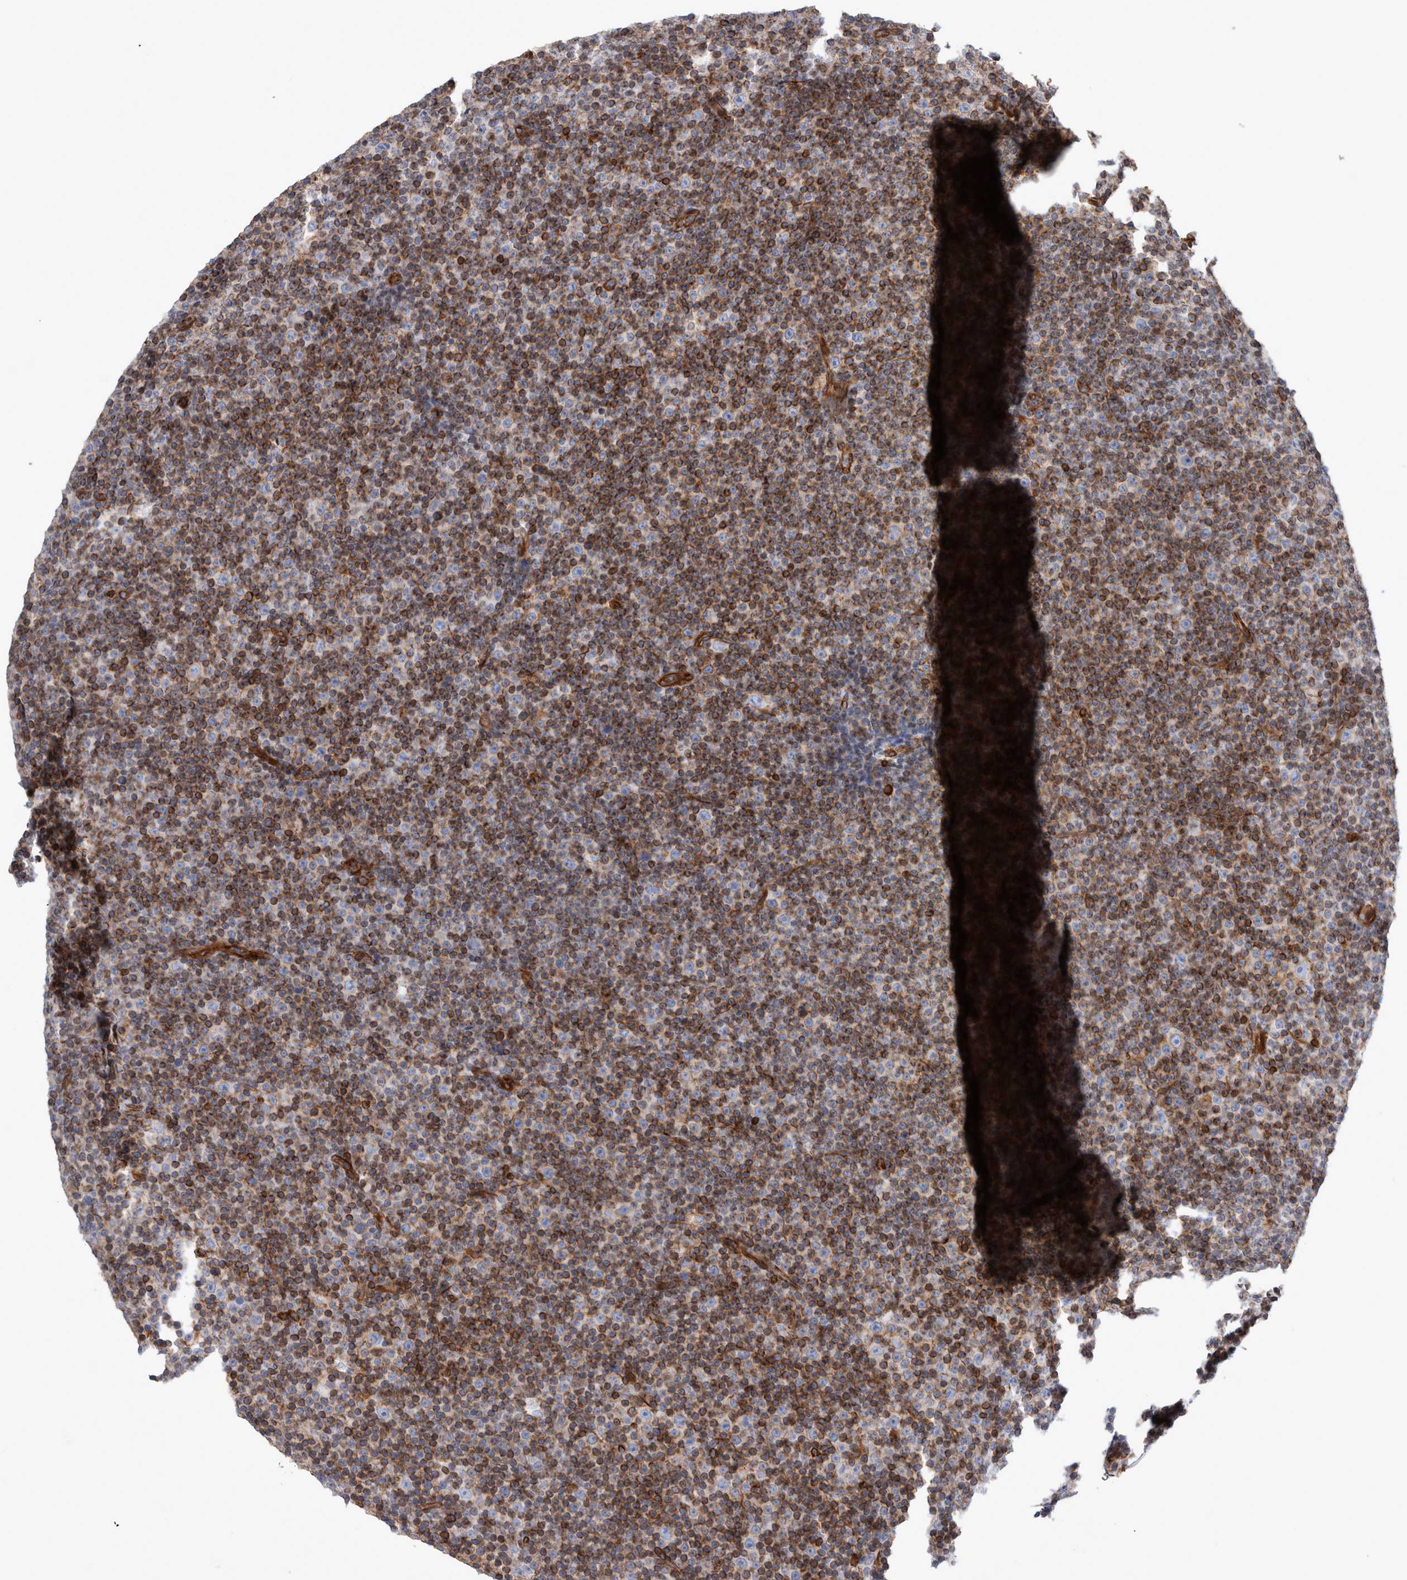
{"staining": {"intensity": "moderate", "quantity": ">75%", "location": "cytoplasmic/membranous"}, "tissue": "lymphoma", "cell_type": "Tumor cells", "image_type": "cancer", "snomed": [{"axis": "morphology", "description": "Malignant lymphoma, non-Hodgkin's type, Low grade"}, {"axis": "topography", "description": "Lymph node"}], "caption": "The histopathology image reveals staining of lymphoma, revealing moderate cytoplasmic/membranous protein staining (brown color) within tumor cells.", "gene": "PLEC", "patient": {"sex": "female", "age": 67}}